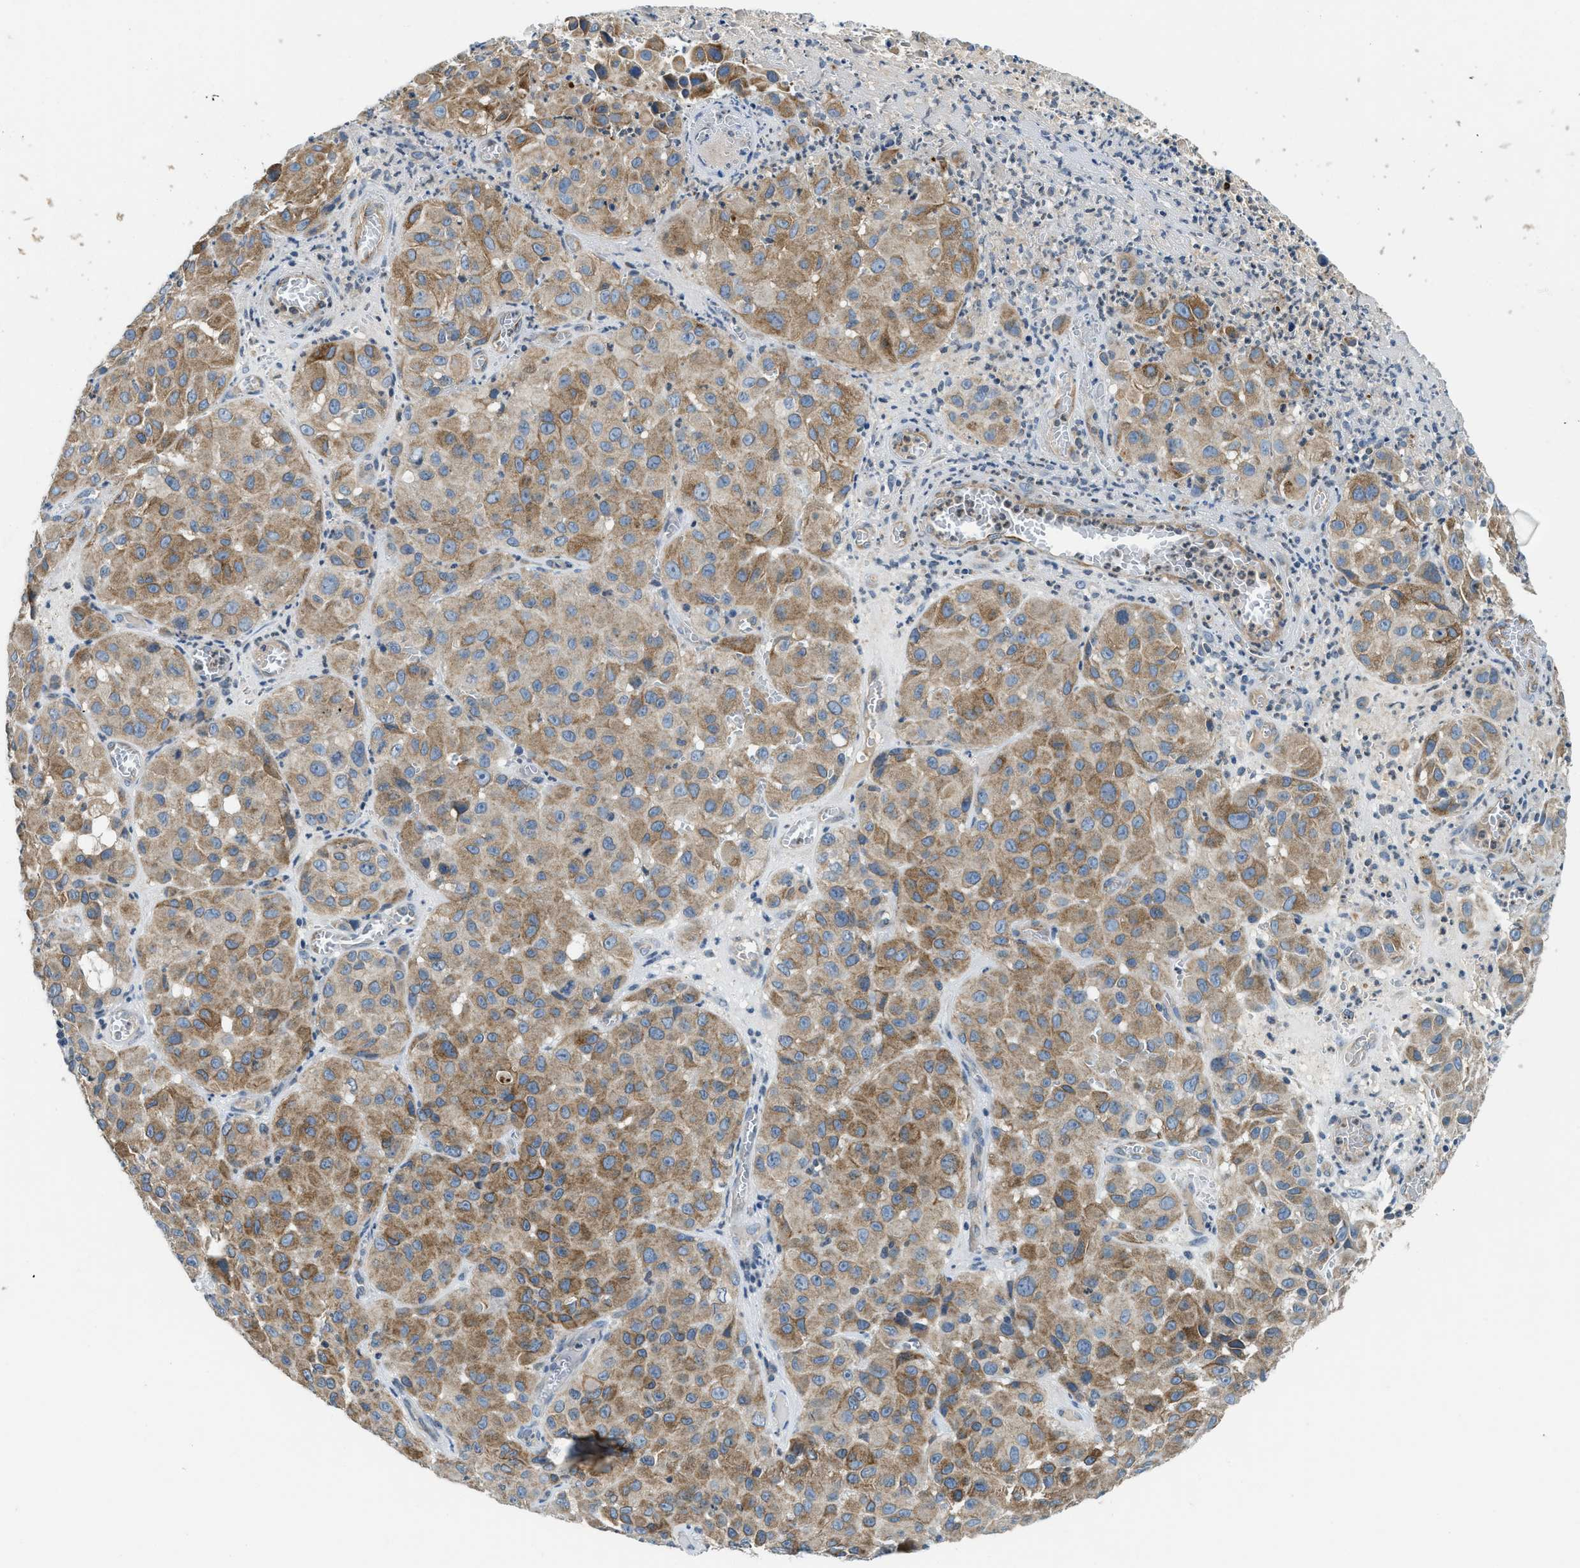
{"staining": {"intensity": "moderate", "quantity": ">75%", "location": "cytoplasmic/membranous"}, "tissue": "melanoma", "cell_type": "Tumor cells", "image_type": "cancer", "snomed": [{"axis": "morphology", "description": "Malignant melanoma, NOS"}, {"axis": "topography", "description": "Skin"}], "caption": "Protein analysis of melanoma tissue exhibits moderate cytoplasmic/membranous positivity in approximately >75% of tumor cells.", "gene": "BCAP31", "patient": {"sex": "female", "age": 21}}